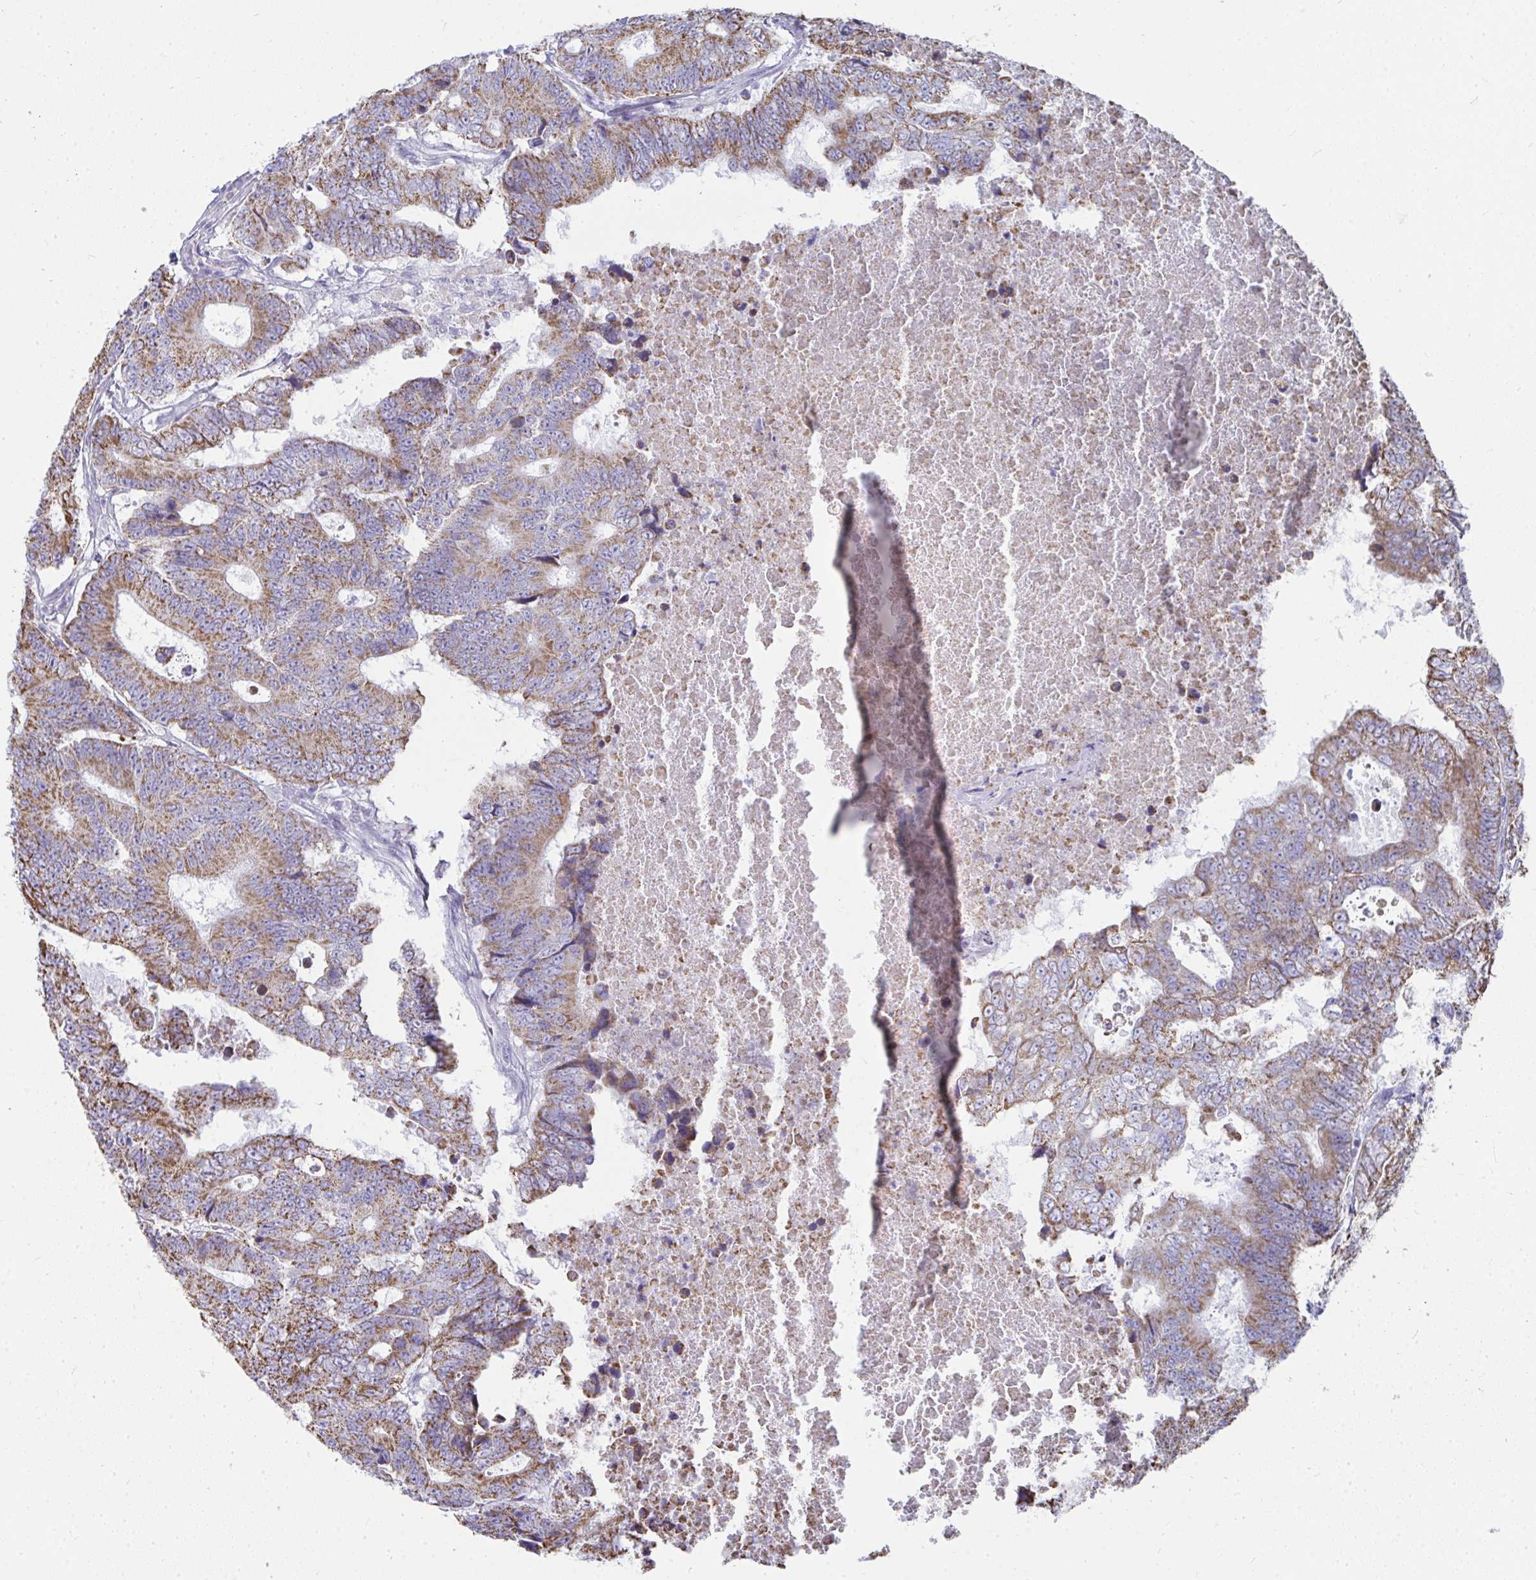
{"staining": {"intensity": "moderate", "quantity": ">75%", "location": "cytoplasmic/membranous"}, "tissue": "colorectal cancer", "cell_type": "Tumor cells", "image_type": "cancer", "snomed": [{"axis": "morphology", "description": "Adenocarcinoma, NOS"}, {"axis": "topography", "description": "Colon"}], "caption": "A photomicrograph of human colorectal cancer (adenocarcinoma) stained for a protein demonstrates moderate cytoplasmic/membranous brown staining in tumor cells.", "gene": "SLC6A1", "patient": {"sex": "female", "age": 48}}